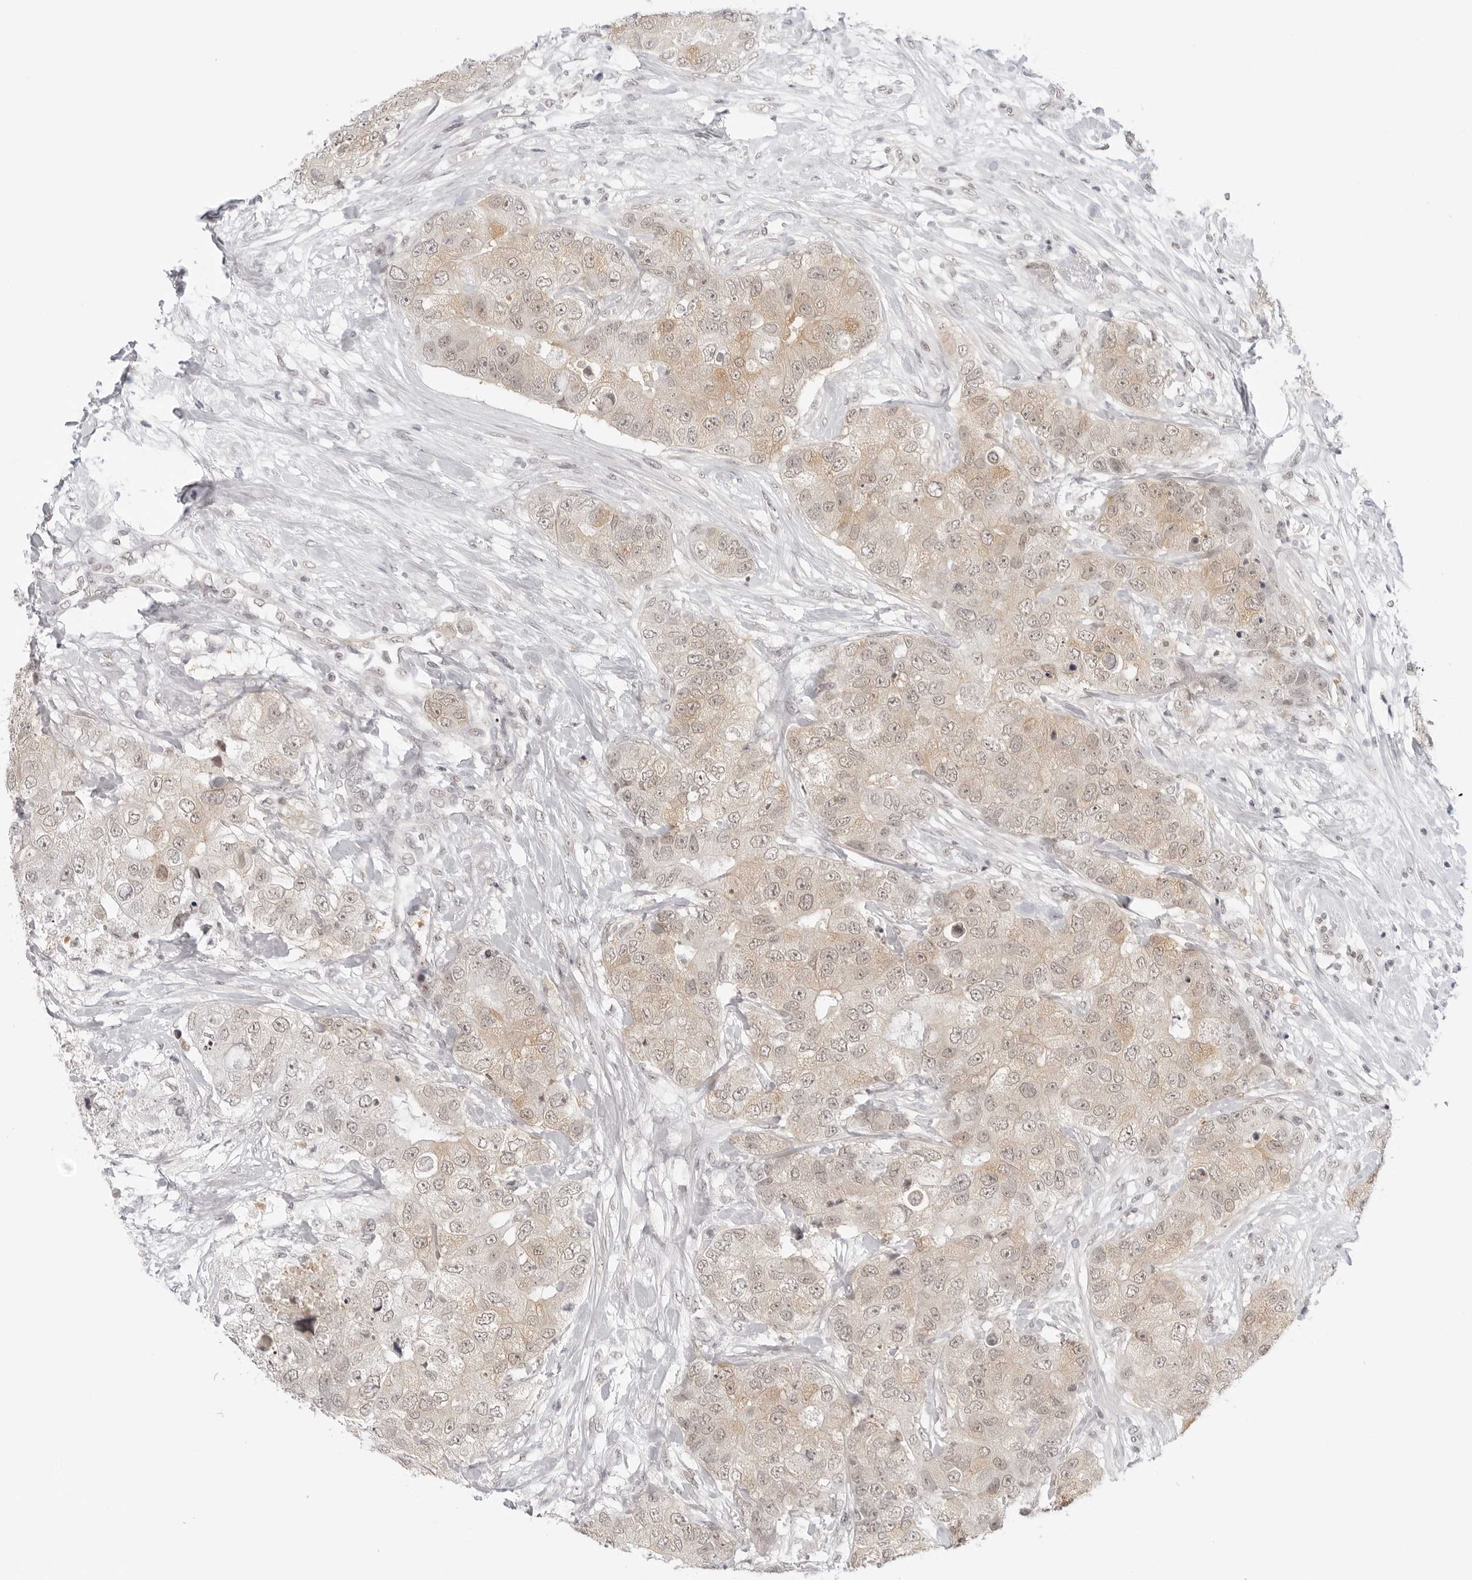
{"staining": {"intensity": "weak", "quantity": ">75%", "location": "cytoplasmic/membranous,nuclear"}, "tissue": "breast cancer", "cell_type": "Tumor cells", "image_type": "cancer", "snomed": [{"axis": "morphology", "description": "Duct carcinoma"}, {"axis": "topography", "description": "Breast"}], "caption": "An immunohistochemistry (IHC) photomicrograph of tumor tissue is shown. Protein staining in brown labels weak cytoplasmic/membranous and nuclear positivity in infiltrating ductal carcinoma (breast) within tumor cells. (brown staining indicates protein expression, while blue staining denotes nuclei).", "gene": "TCIM", "patient": {"sex": "female", "age": 62}}